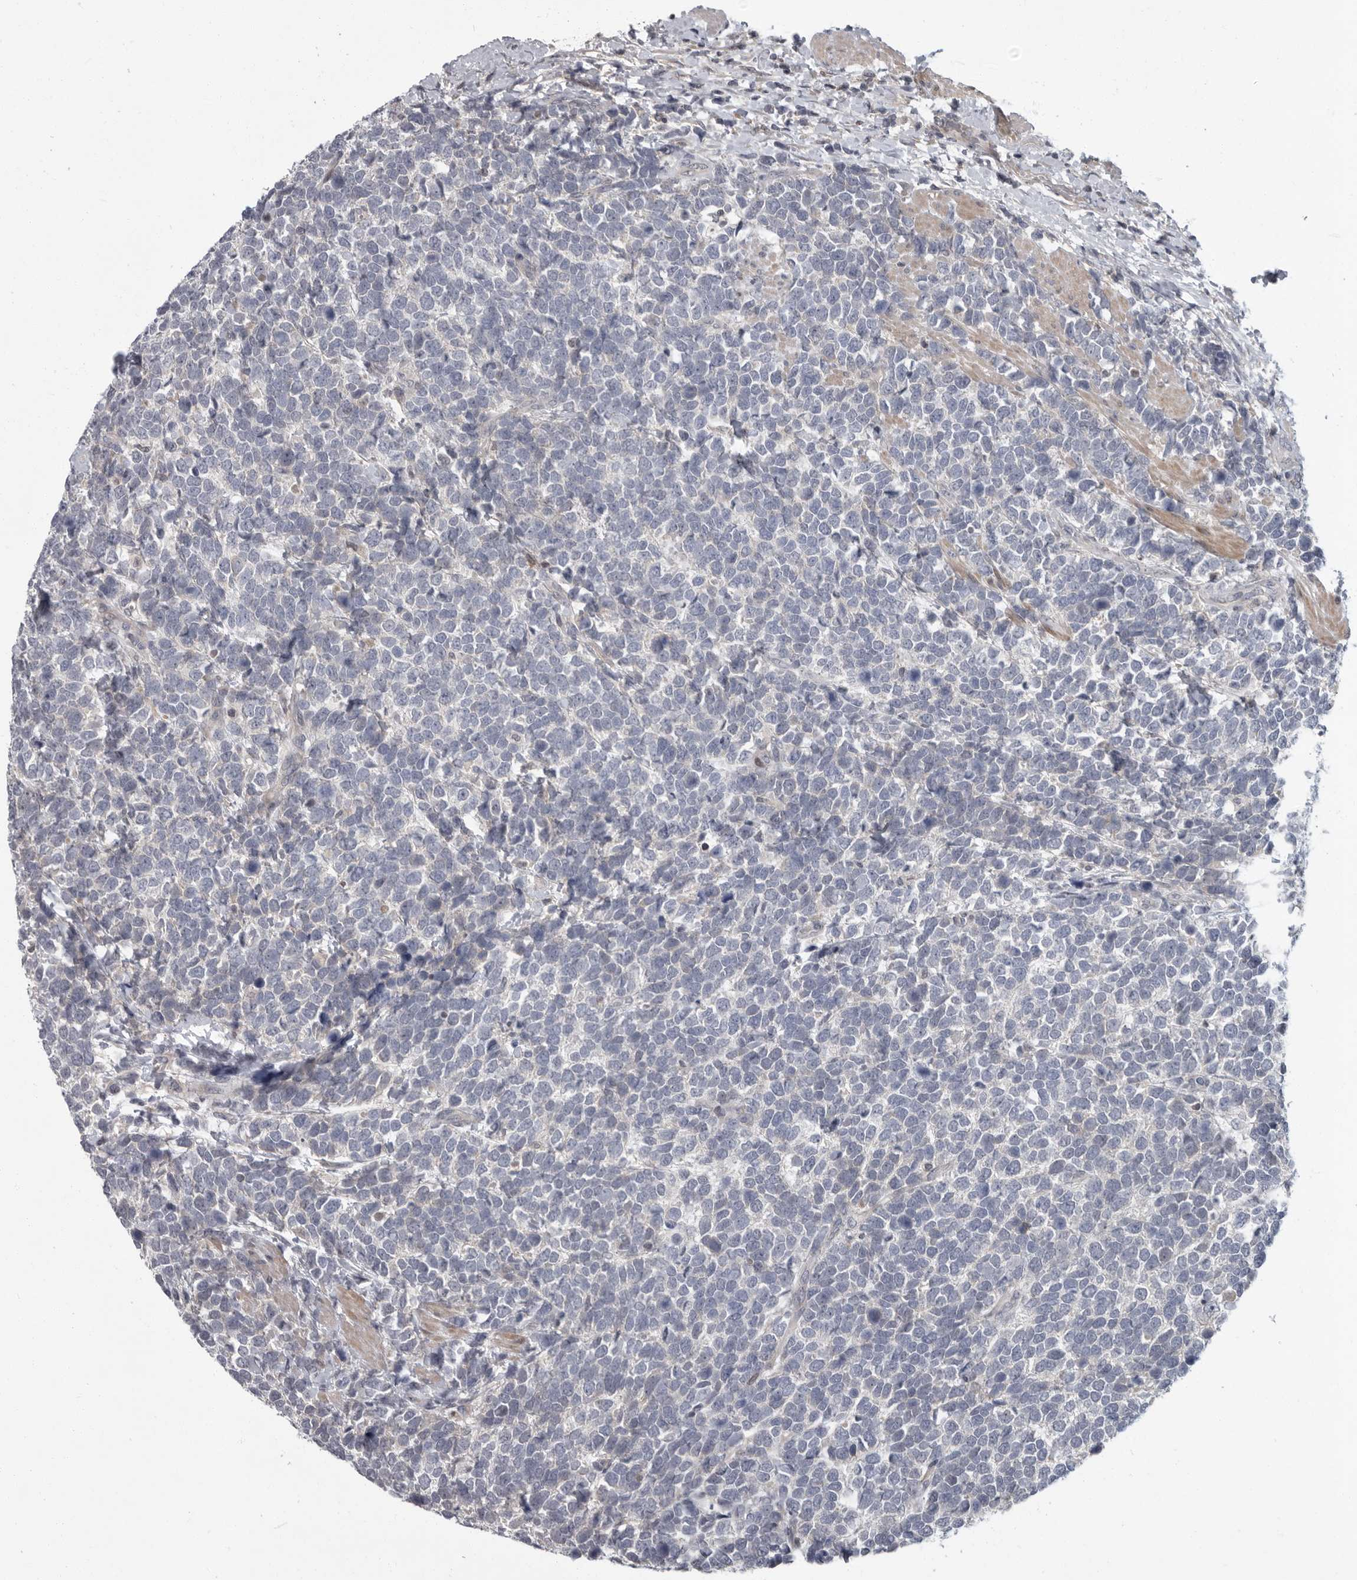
{"staining": {"intensity": "negative", "quantity": "none", "location": "none"}, "tissue": "urothelial cancer", "cell_type": "Tumor cells", "image_type": "cancer", "snomed": [{"axis": "morphology", "description": "Urothelial carcinoma, High grade"}, {"axis": "topography", "description": "Urinary bladder"}], "caption": "DAB (3,3'-diaminobenzidine) immunohistochemical staining of human urothelial cancer demonstrates no significant staining in tumor cells.", "gene": "PDE7A", "patient": {"sex": "female", "age": 82}}